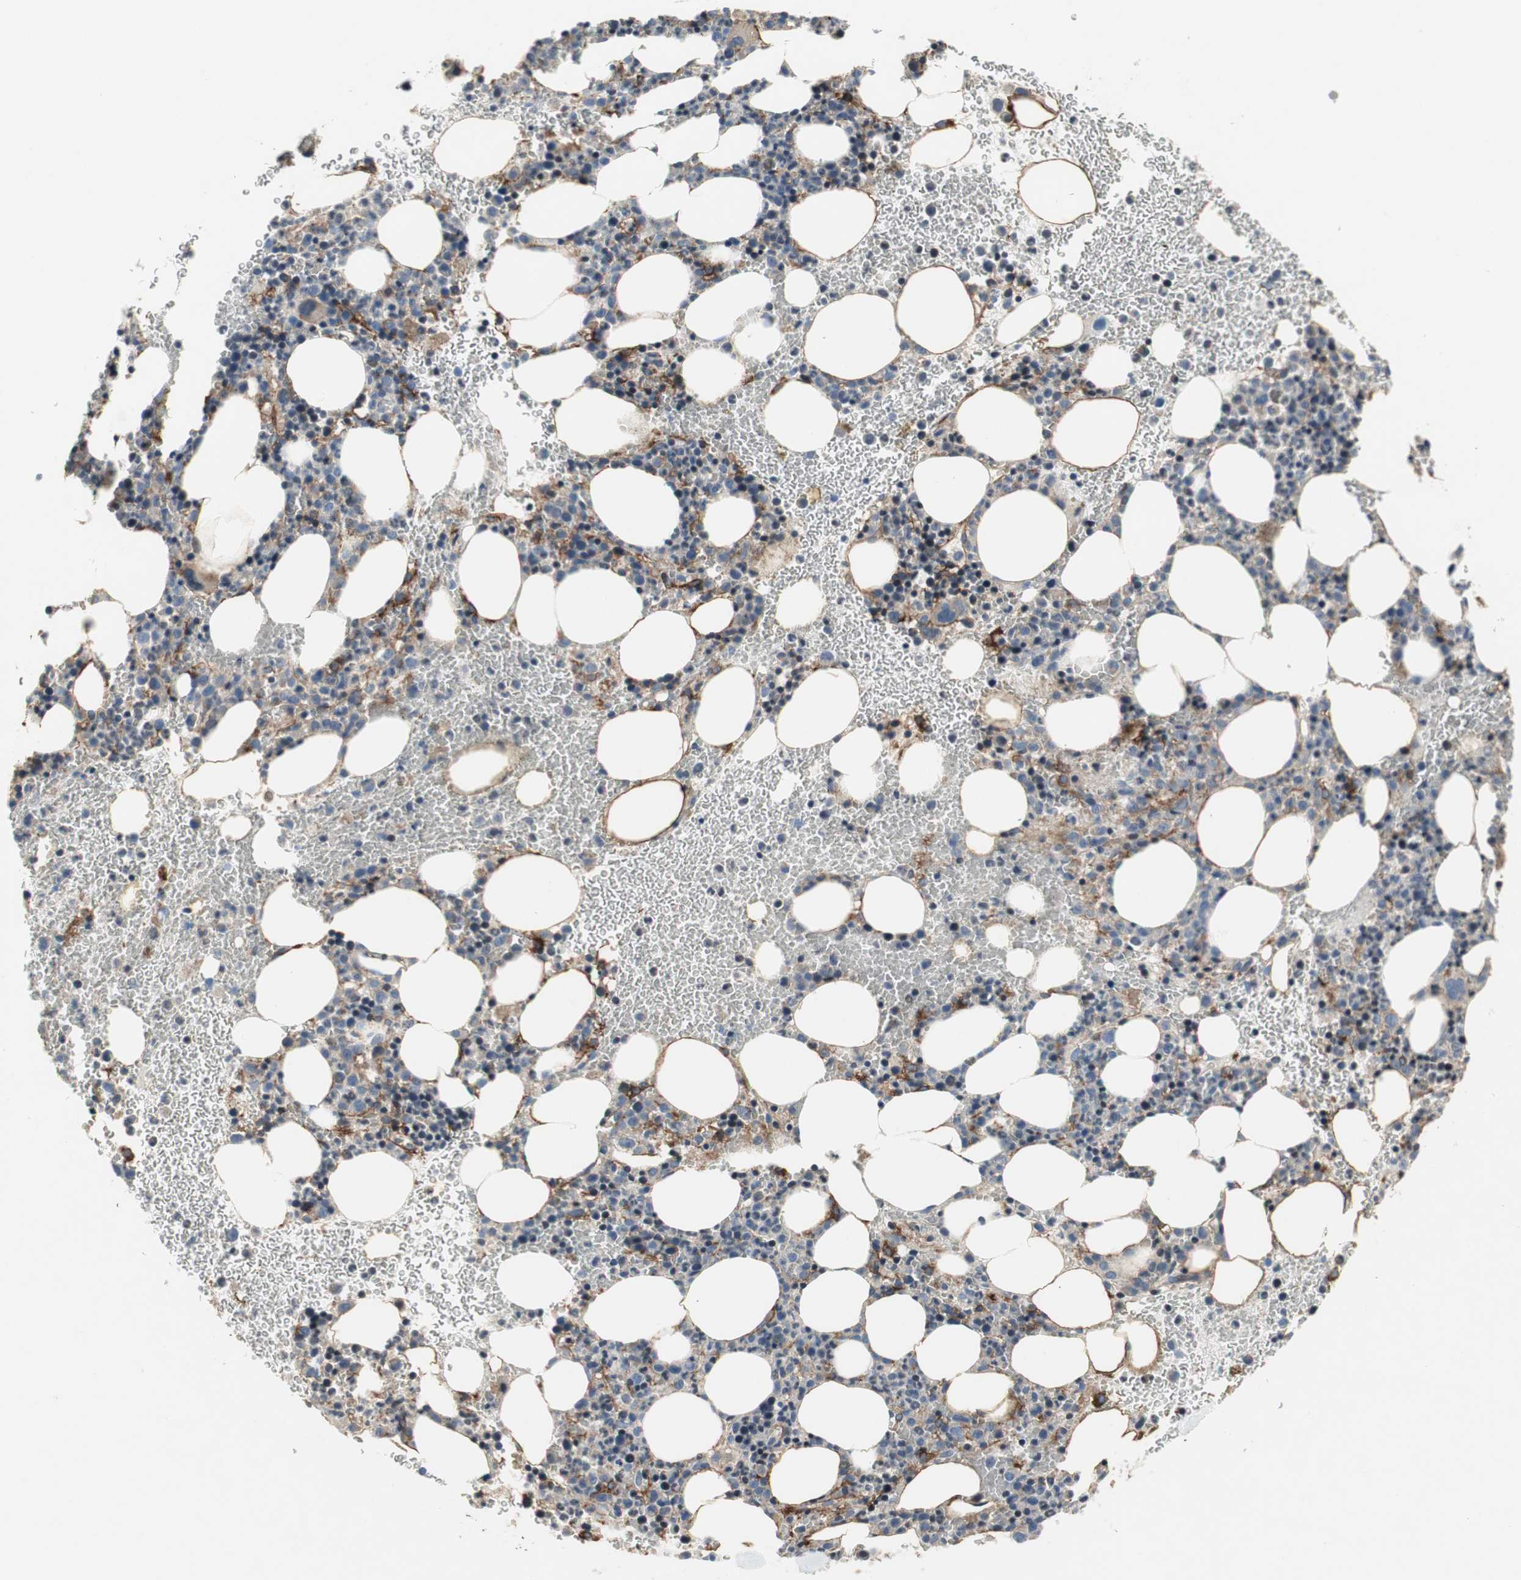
{"staining": {"intensity": "strong", "quantity": "<25%", "location": "cytoplasmic/membranous"}, "tissue": "bone marrow", "cell_type": "Hematopoietic cells", "image_type": "normal", "snomed": [{"axis": "morphology", "description": "Normal tissue, NOS"}, {"axis": "morphology", "description": "Inflammation, NOS"}, {"axis": "topography", "description": "Bone marrow"}], "caption": "The micrograph demonstrates immunohistochemical staining of unremarkable bone marrow. There is strong cytoplasmic/membranous expression is seen in about <25% of hematopoietic cells. (Stains: DAB (3,3'-diaminobenzidine) in brown, nuclei in blue, Microscopy: brightfield microscopy at high magnification).", "gene": "ALPL", "patient": {"sex": "female", "age": 54}}